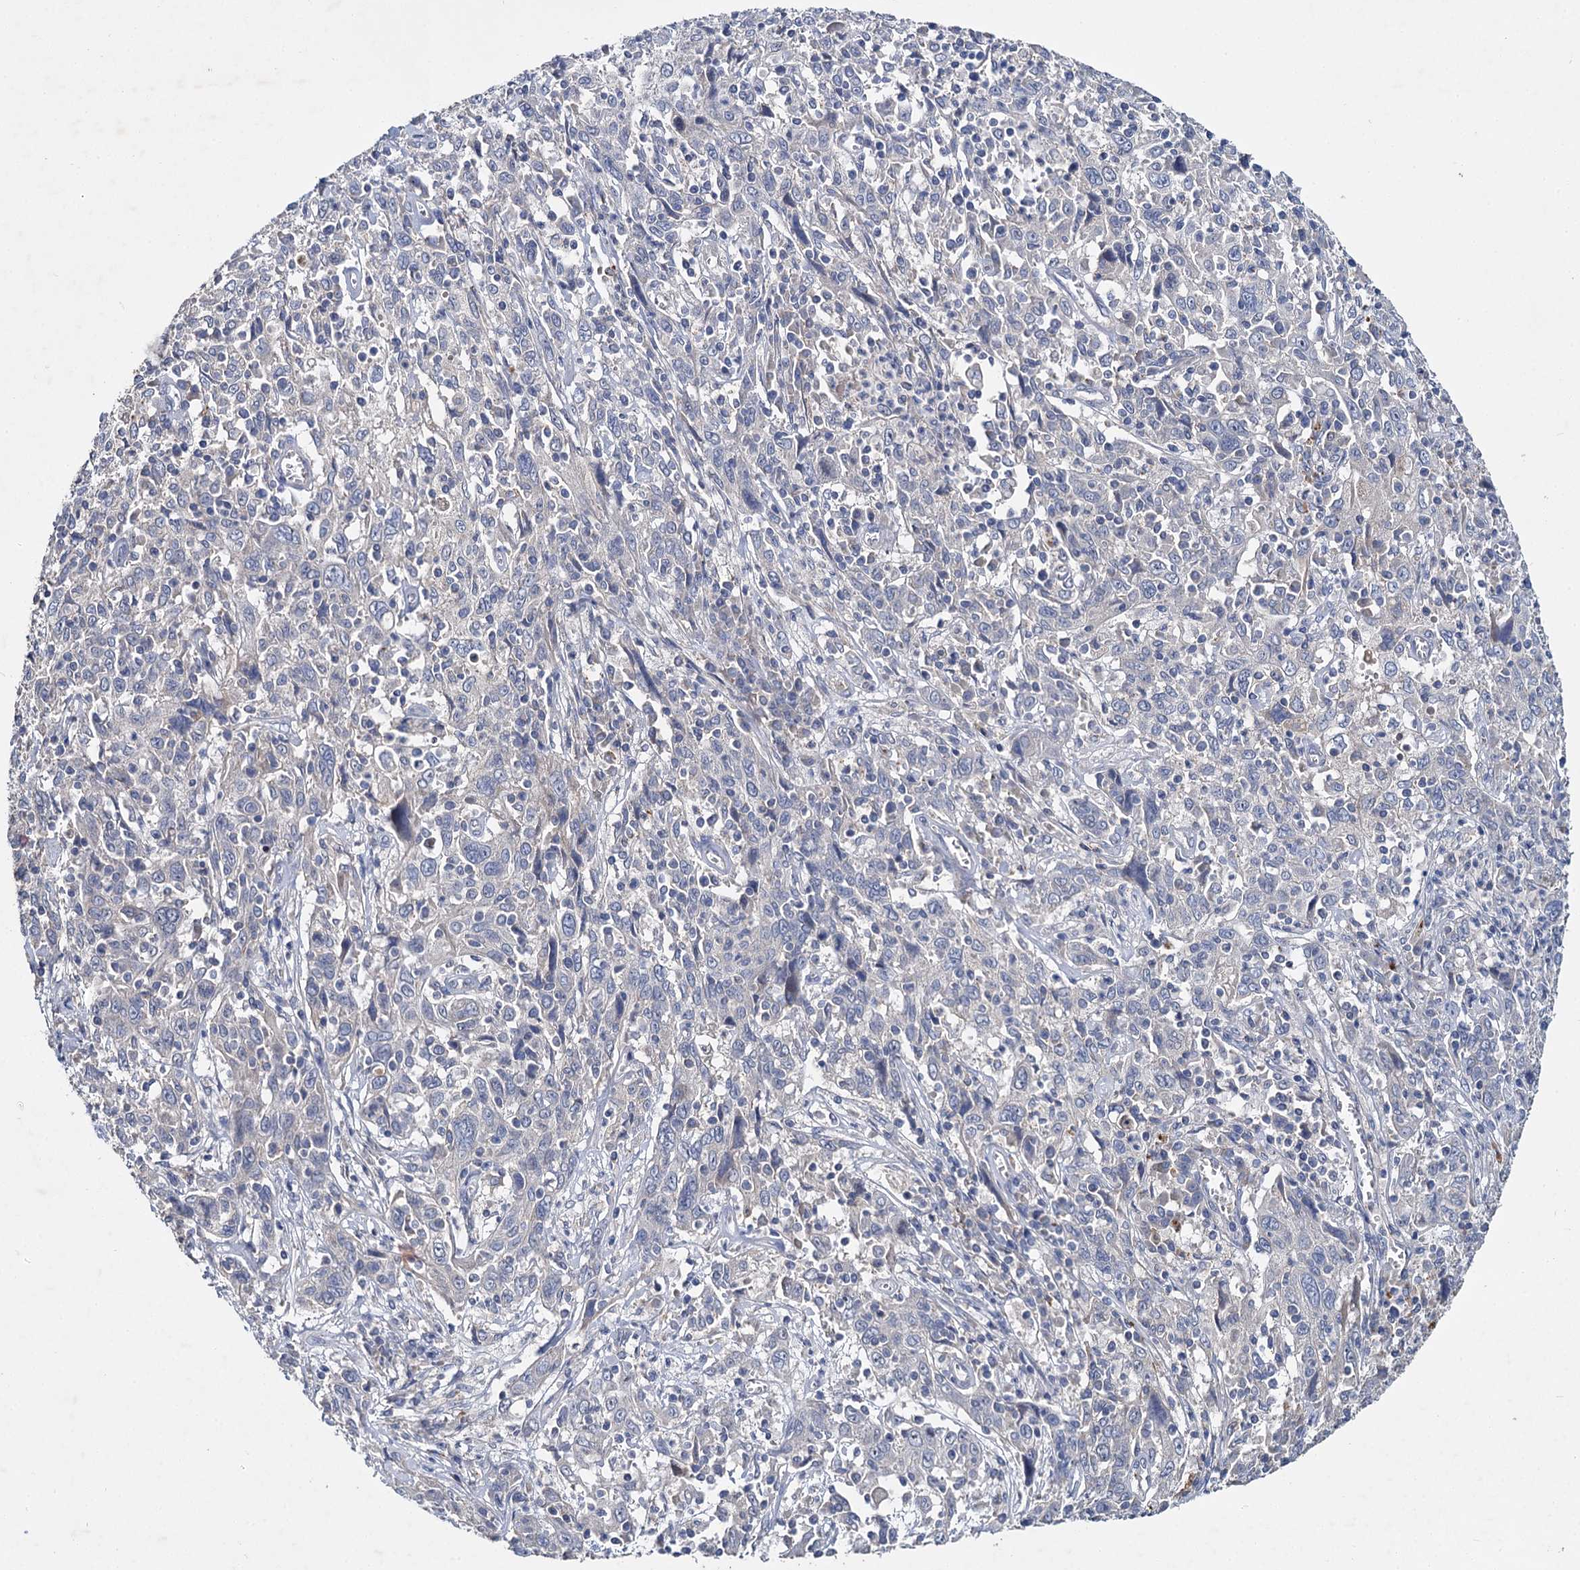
{"staining": {"intensity": "negative", "quantity": "none", "location": "none"}, "tissue": "cervical cancer", "cell_type": "Tumor cells", "image_type": "cancer", "snomed": [{"axis": "morphology", "description": "Squamous cell carcinoma, NOS"}, {"axis": "topography", "description": "Cervix"}], "caption": "Tumor cells are negative for protein expression in human cervical cancer (squamous cell carcinoma).", "gene": "ATP9A", "patient": {"sex": "female", "age": 46}}